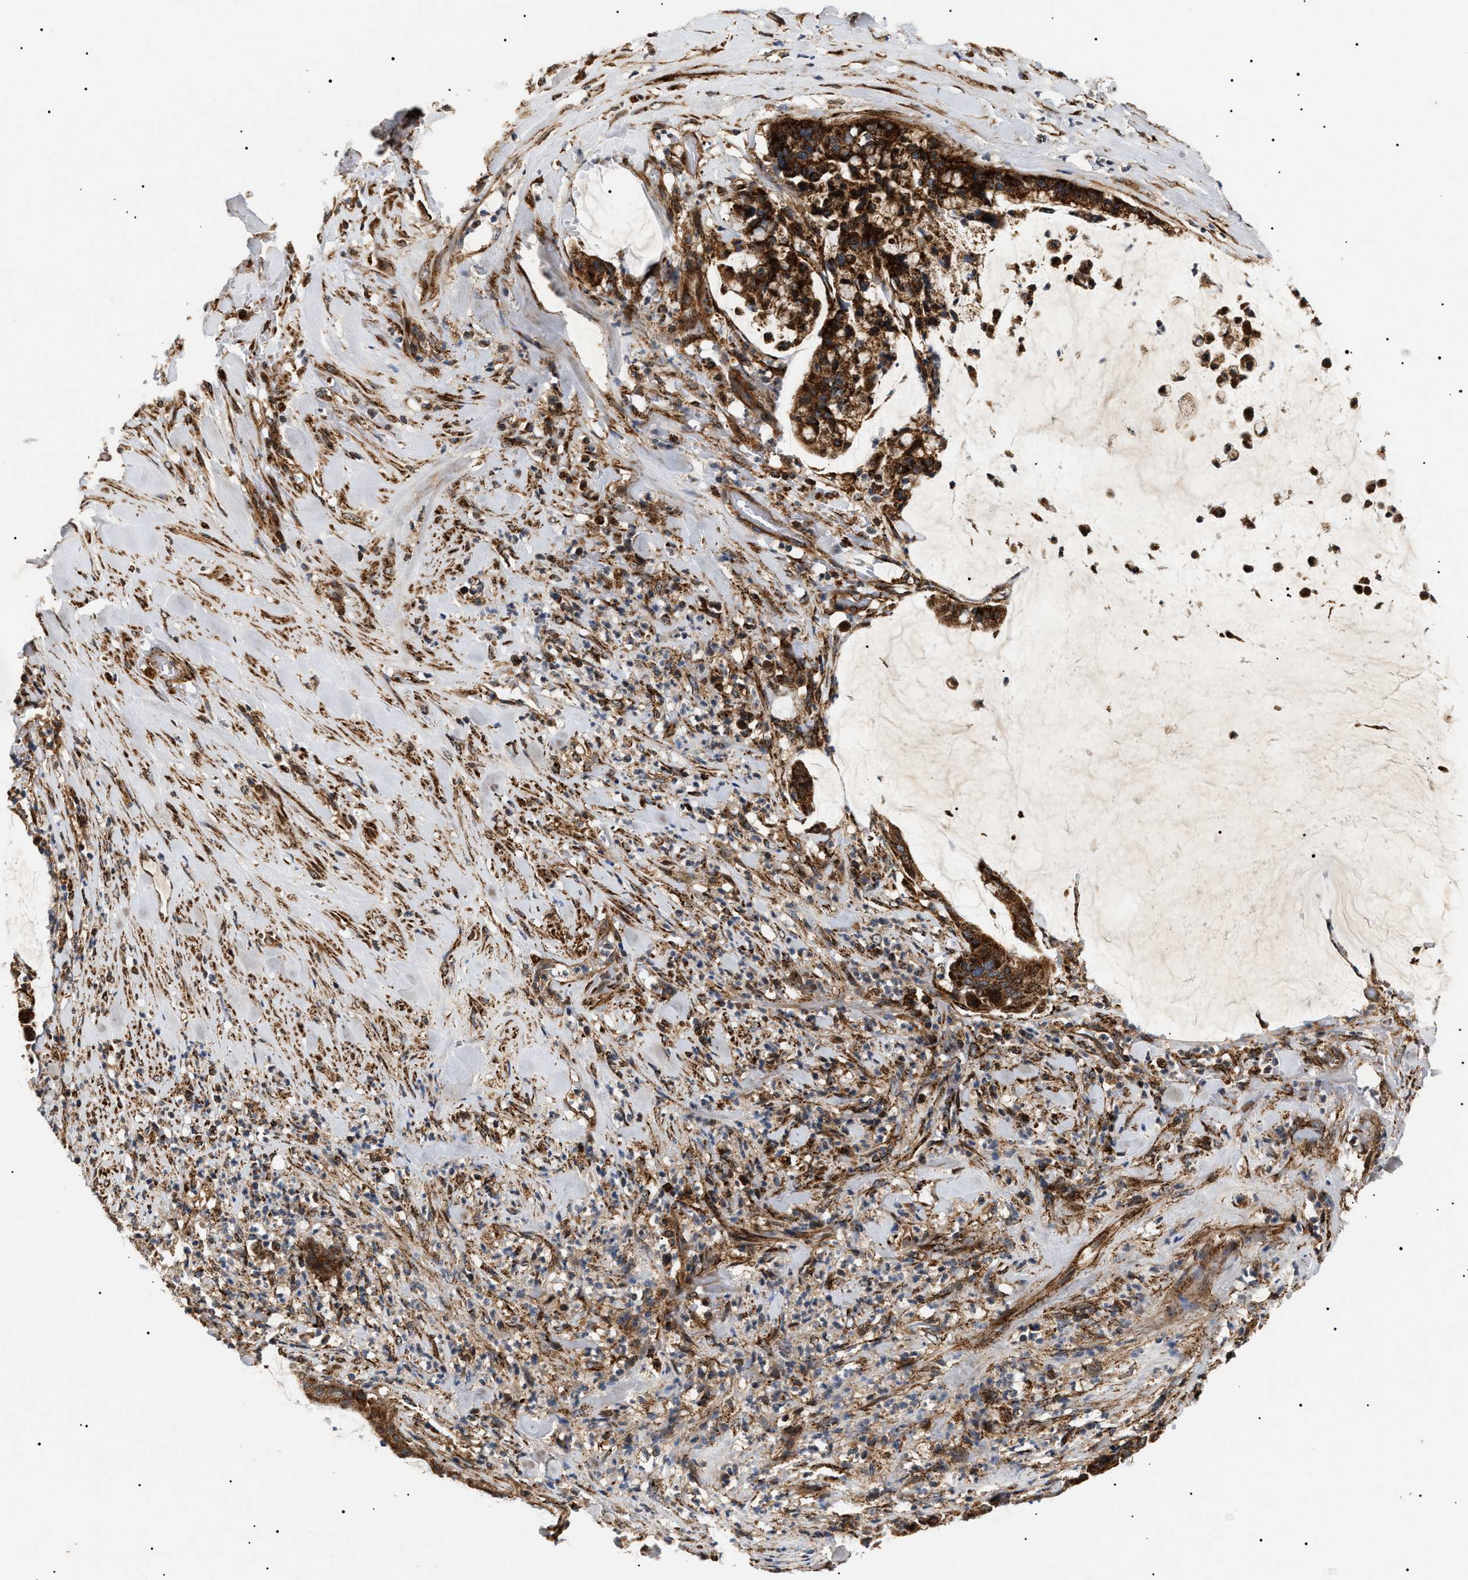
{"staining": {"intensity": "strong", "quantity": ">75%", "location": "cytoplasmic/membranous"}, "tissue": "pancreatic cancer", "cell_type": "Tumor cells", "image_type": "cancer", "snomed": [{"axis": "morphology", "description": "Adenocarcinoma, NOS"}, {"axis": "topography", "description": "Pancreas"}], "caption": "Approximately >75% of tumor cells in pancreatic cancer reveal strong cytoplasmic/membranous protein expression as visualized by brown immunohistochemical staining.", "gene": "ZBTB26", "patient": {"sex": "male", "age": 41}}